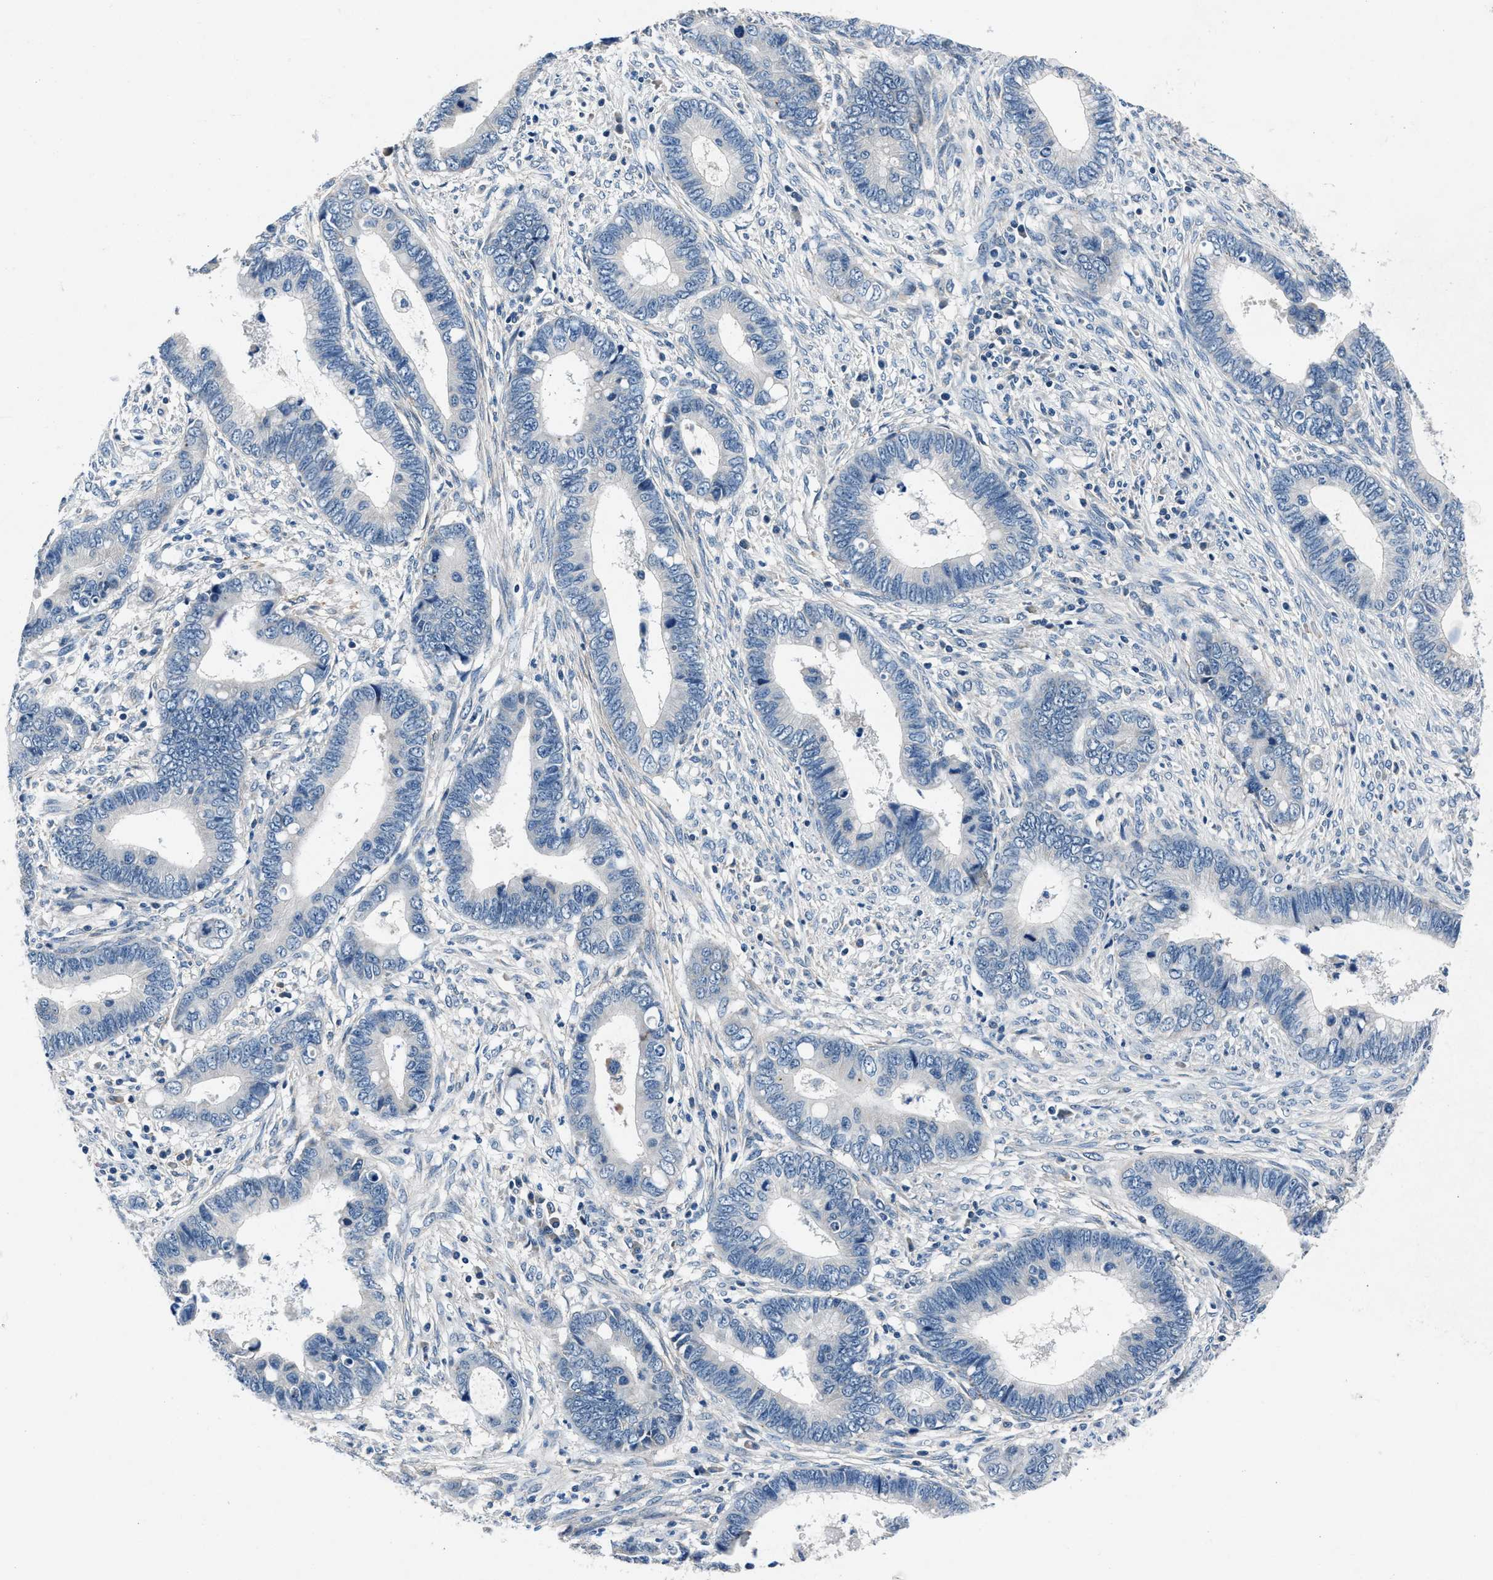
{"staining": {"intensity": "negative", "quantity": "none", "location": "none"}, "tissue": "cervical cancer", "cell_type": "Tumor cells", "image_type": "cancer", "snomed": [{"axis": "morphology", "description": "Adenocarcinoma, NOS"}, {"axis": "topography", "description": "Cervix"}], "caption": "This is a micrograph of immunohistochemistry (IHC) staining of cervical cancer (adenocarcinoma), which shows no positivity in tumor cells. (Immunohistochemistry, brightfield microscopy, high magnification).", "gene": "DENND6B", "patient": {"sex": "female", "age": 44}}